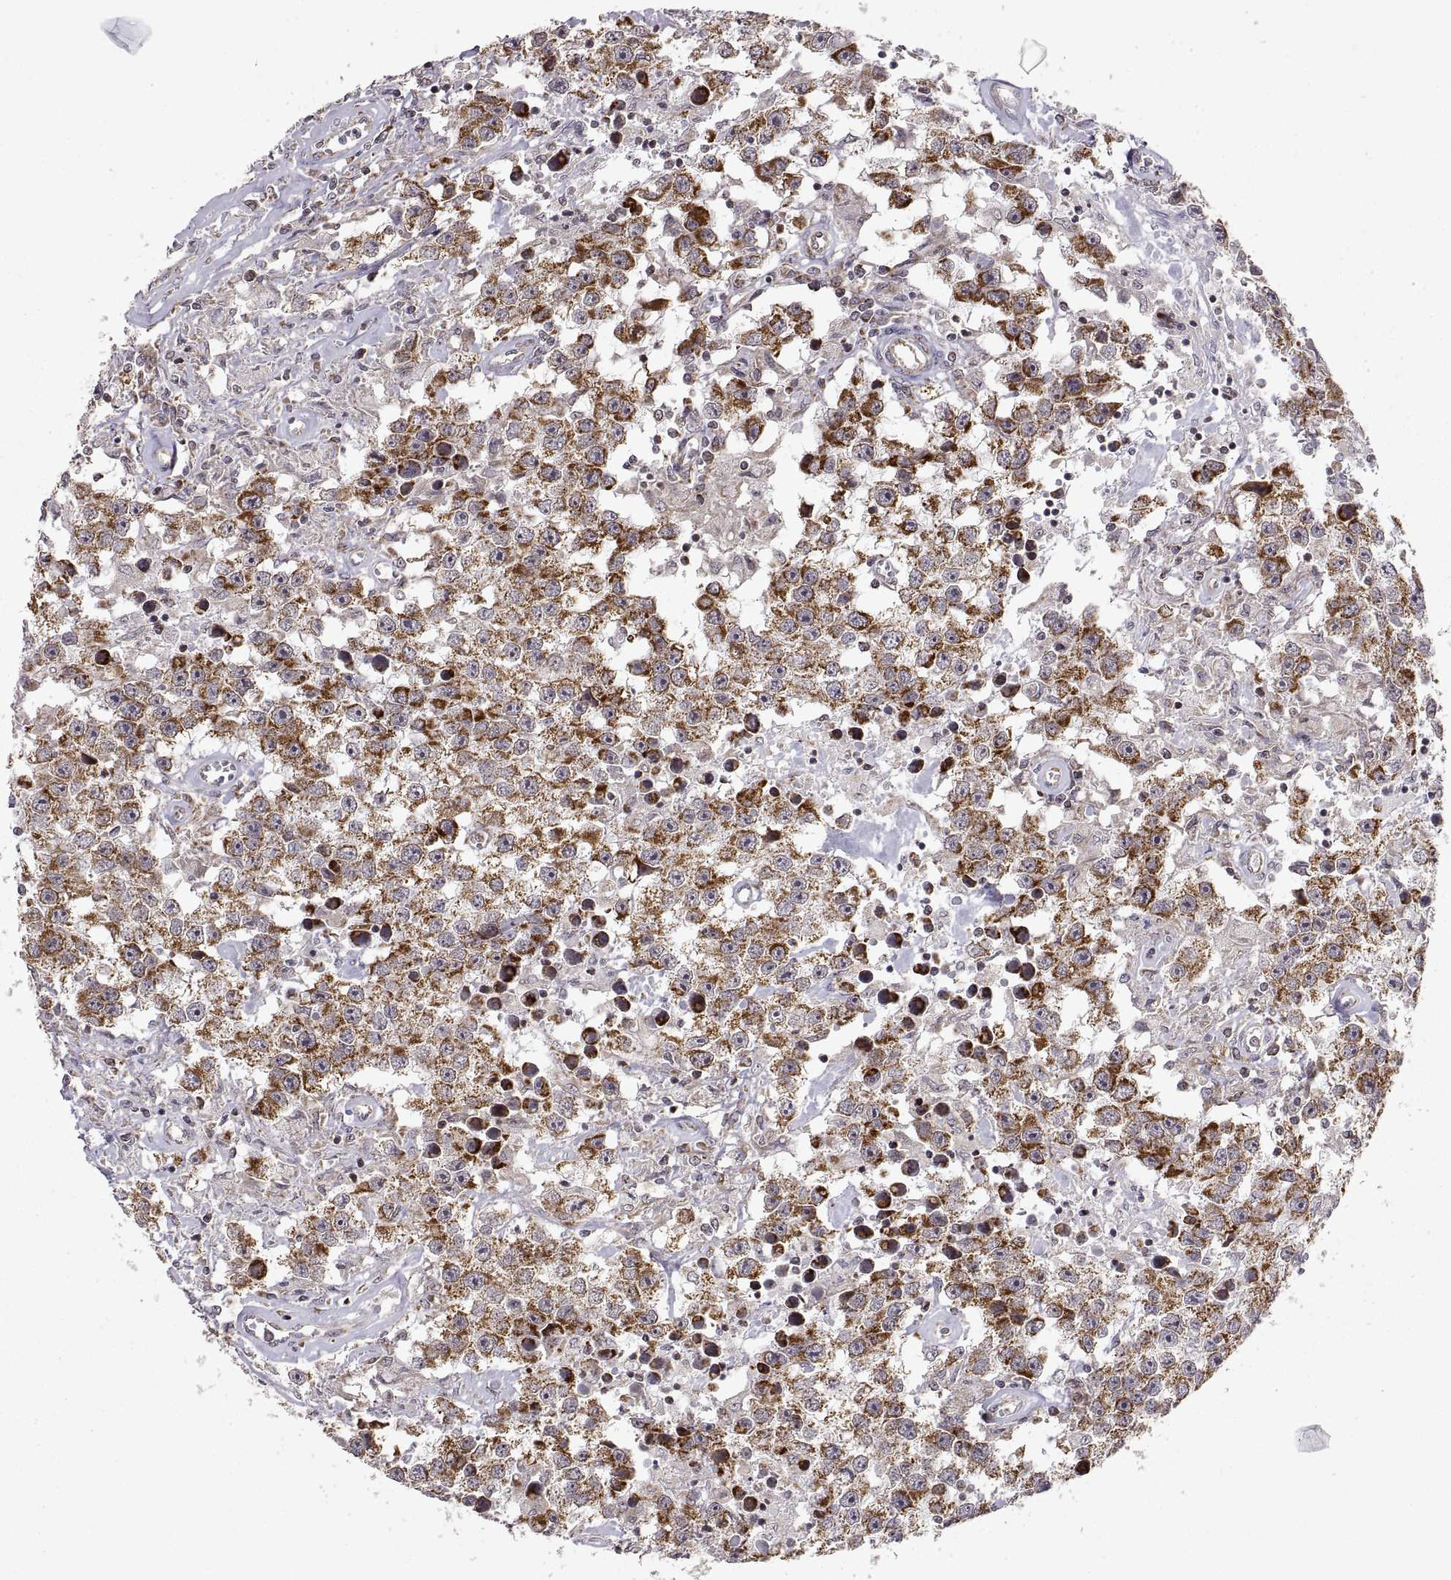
{"staining": {"intensity": "moderate", "quantity": "25%-75%", "location": "cytoplasmic/membranous"}, "tissue": "testis cancer", "cell_type": "Tumor cells", "image_type": "cancer", "snomed": [{"axis": "morphology", "description": "Seminoma, NOS"}, {"axis": "topography", "description": "Testis"}], "caption": "Tumor cells show medium levels of moderate cytoplasmic/membranous expression in about 25%-75% of cells in human testis cancer. The staining was performed using DAB to visualize the protein expression in brown, while the nuclei were stained in blue with hematoxylin (Magnification: 20x).", "gene": "MANBAL", "patient": {"sex": "male", "age": 43}}